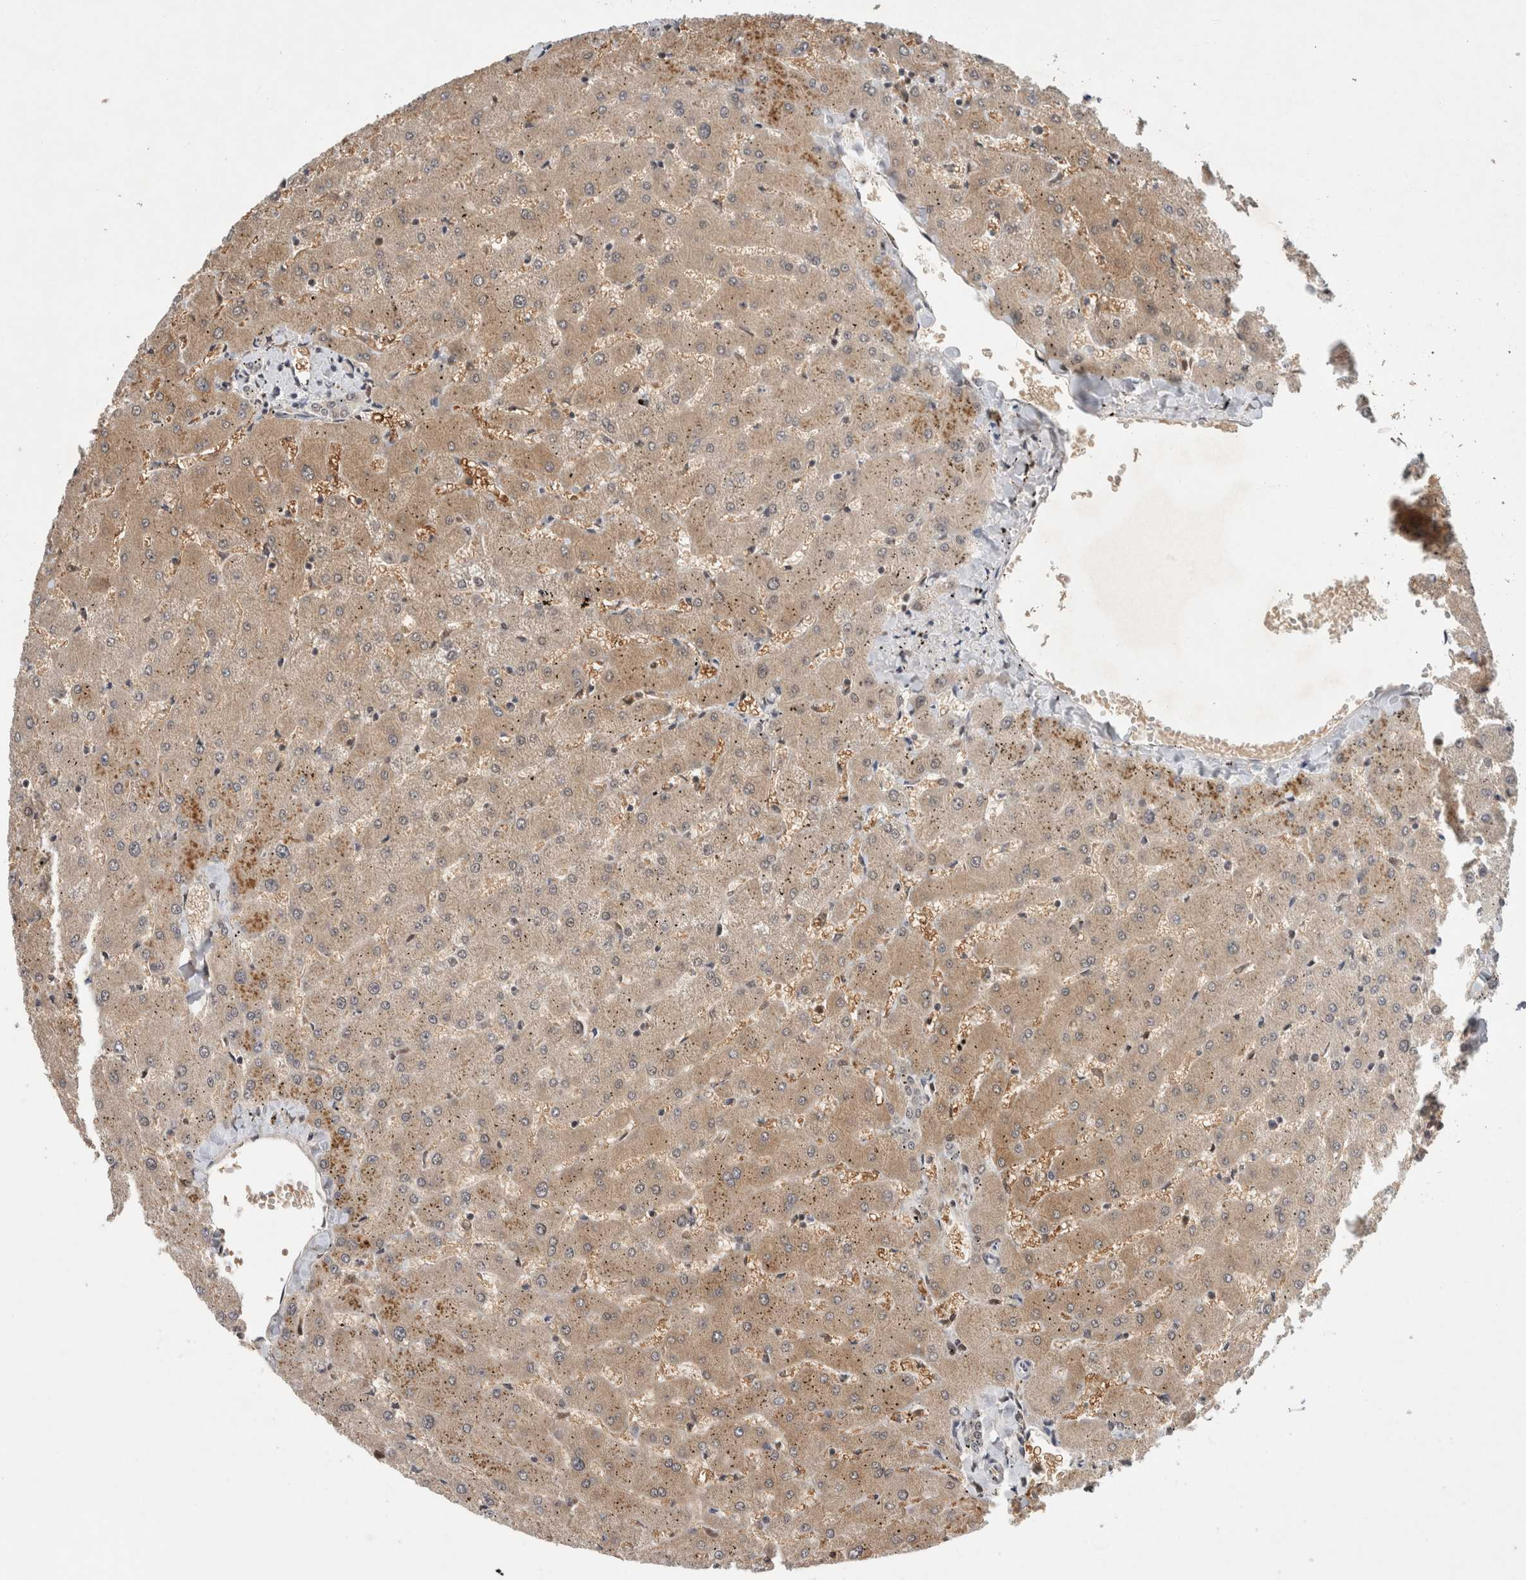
{"staining": {"intensity": "weak", "quantity": "25%-75%", "location": "cytoplasmic/membranous"}, "tissue": "liver", "cell_type": "Cholangiocytes", "image_type": "normal", "snomed": [{"axis": "morphology", "description": "Normal tissue, NOS"}, {"axis": "topography", "description": "Liver"}], "caption": "This image reveals immunohistochemistry (IHC) staining of normal human liver, with low weak cytoplasmic/membranous staining in approximately 25%-75% of cholangiocytes.", "gene": "NCAPG2", "patient": {"sex": "female", "age": 63}}